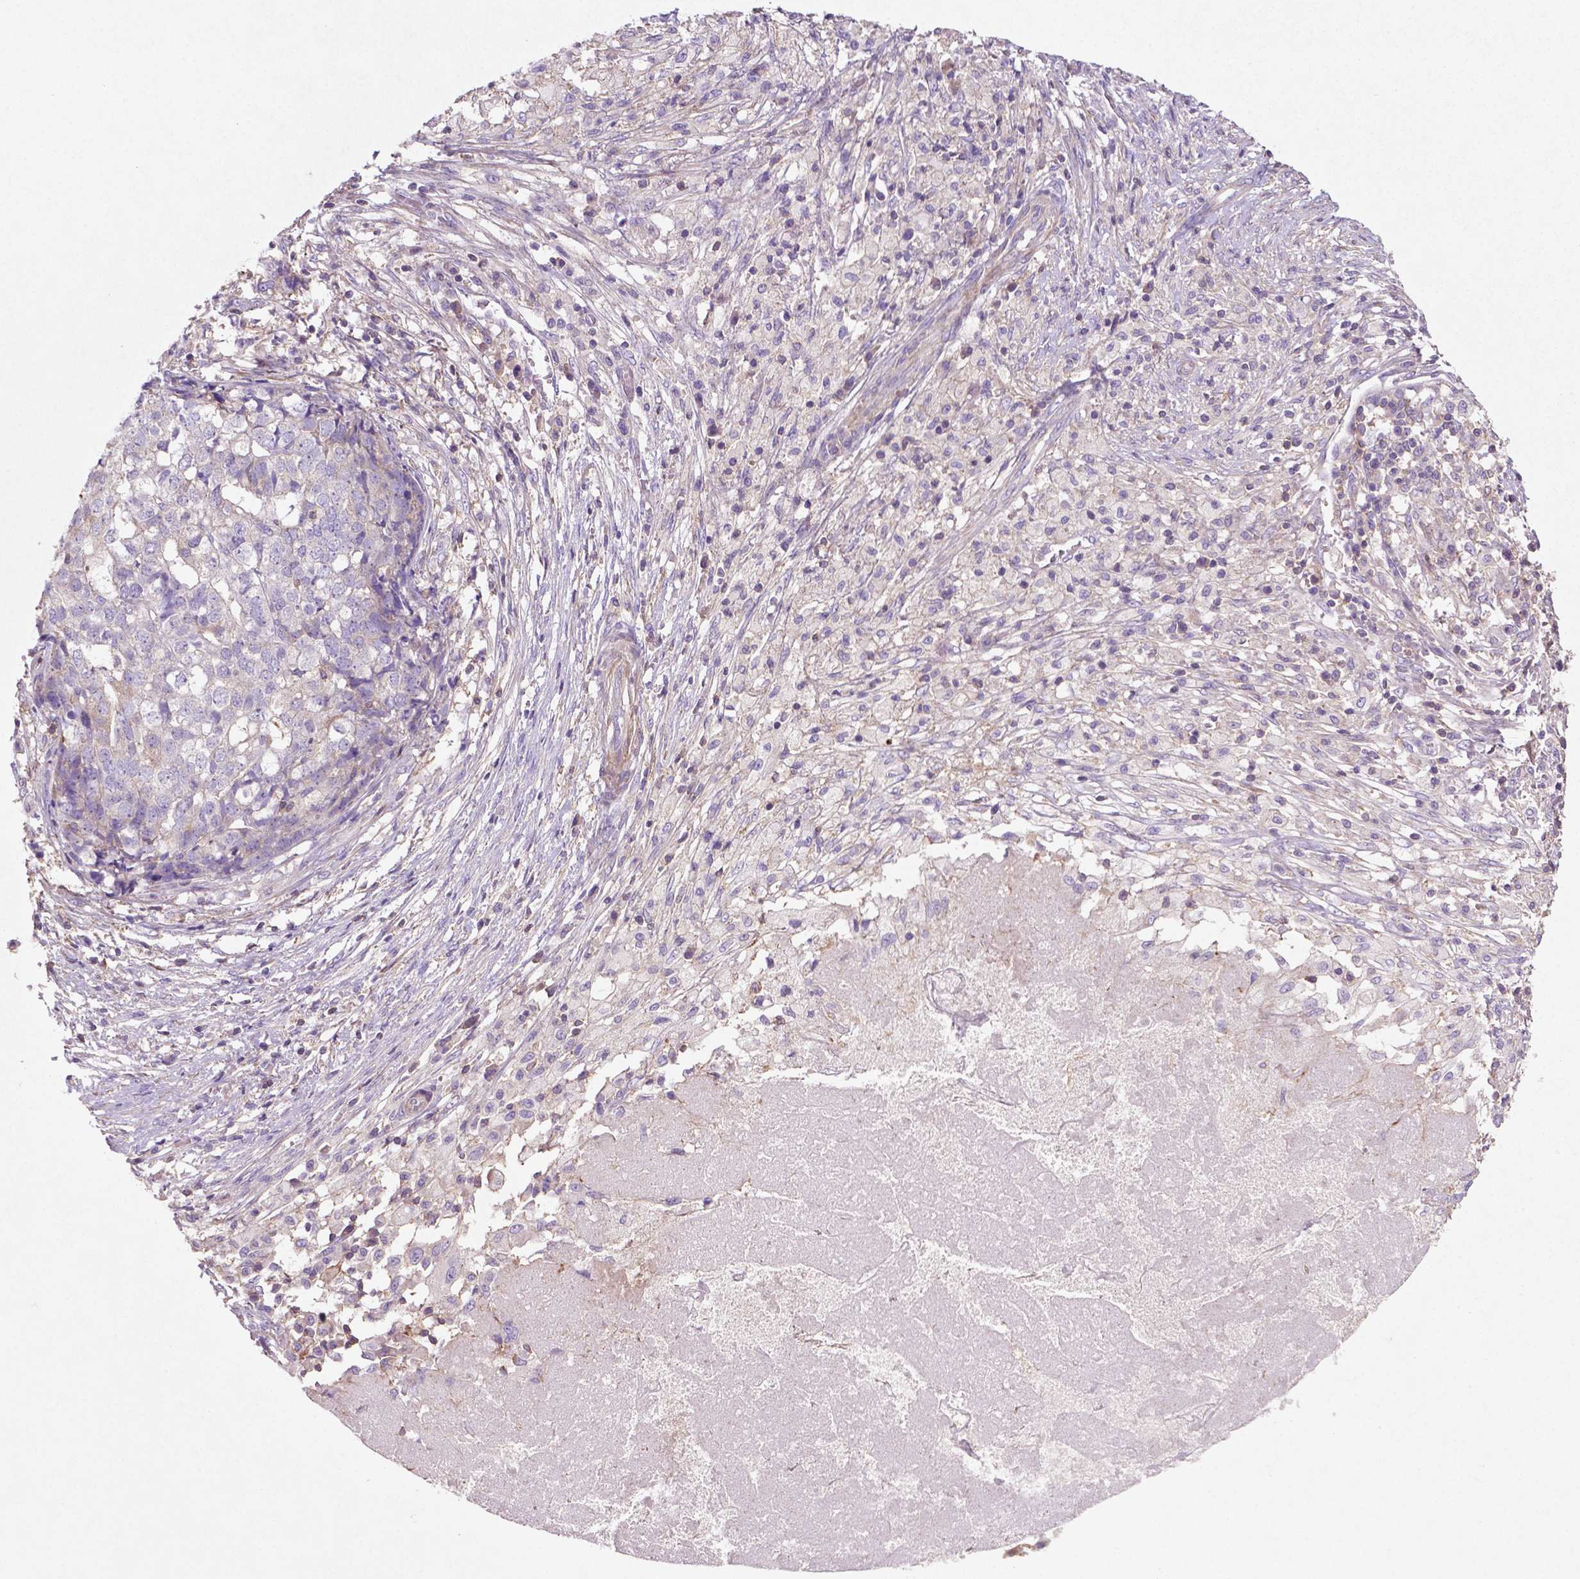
{"staining": {"intensity": "negative", "quantity": "none", "location": "none"}, "tissue": "stomach cancer", "cell_type": "Tumor cells", "image_type": "cancer", "snomed": [{"axis": "morphology", "description": "Adenocarcinoma, NOS"}, {"axis": "topography", "description": "Stomach"}], "caption": "This is an immunohistochemistry (IHC) histopathology image of adenocarcinoma (stomach). There is no expression in tumor cells.", "gene": "BMP4", "patient": {"sex": "male", "age": 69}}